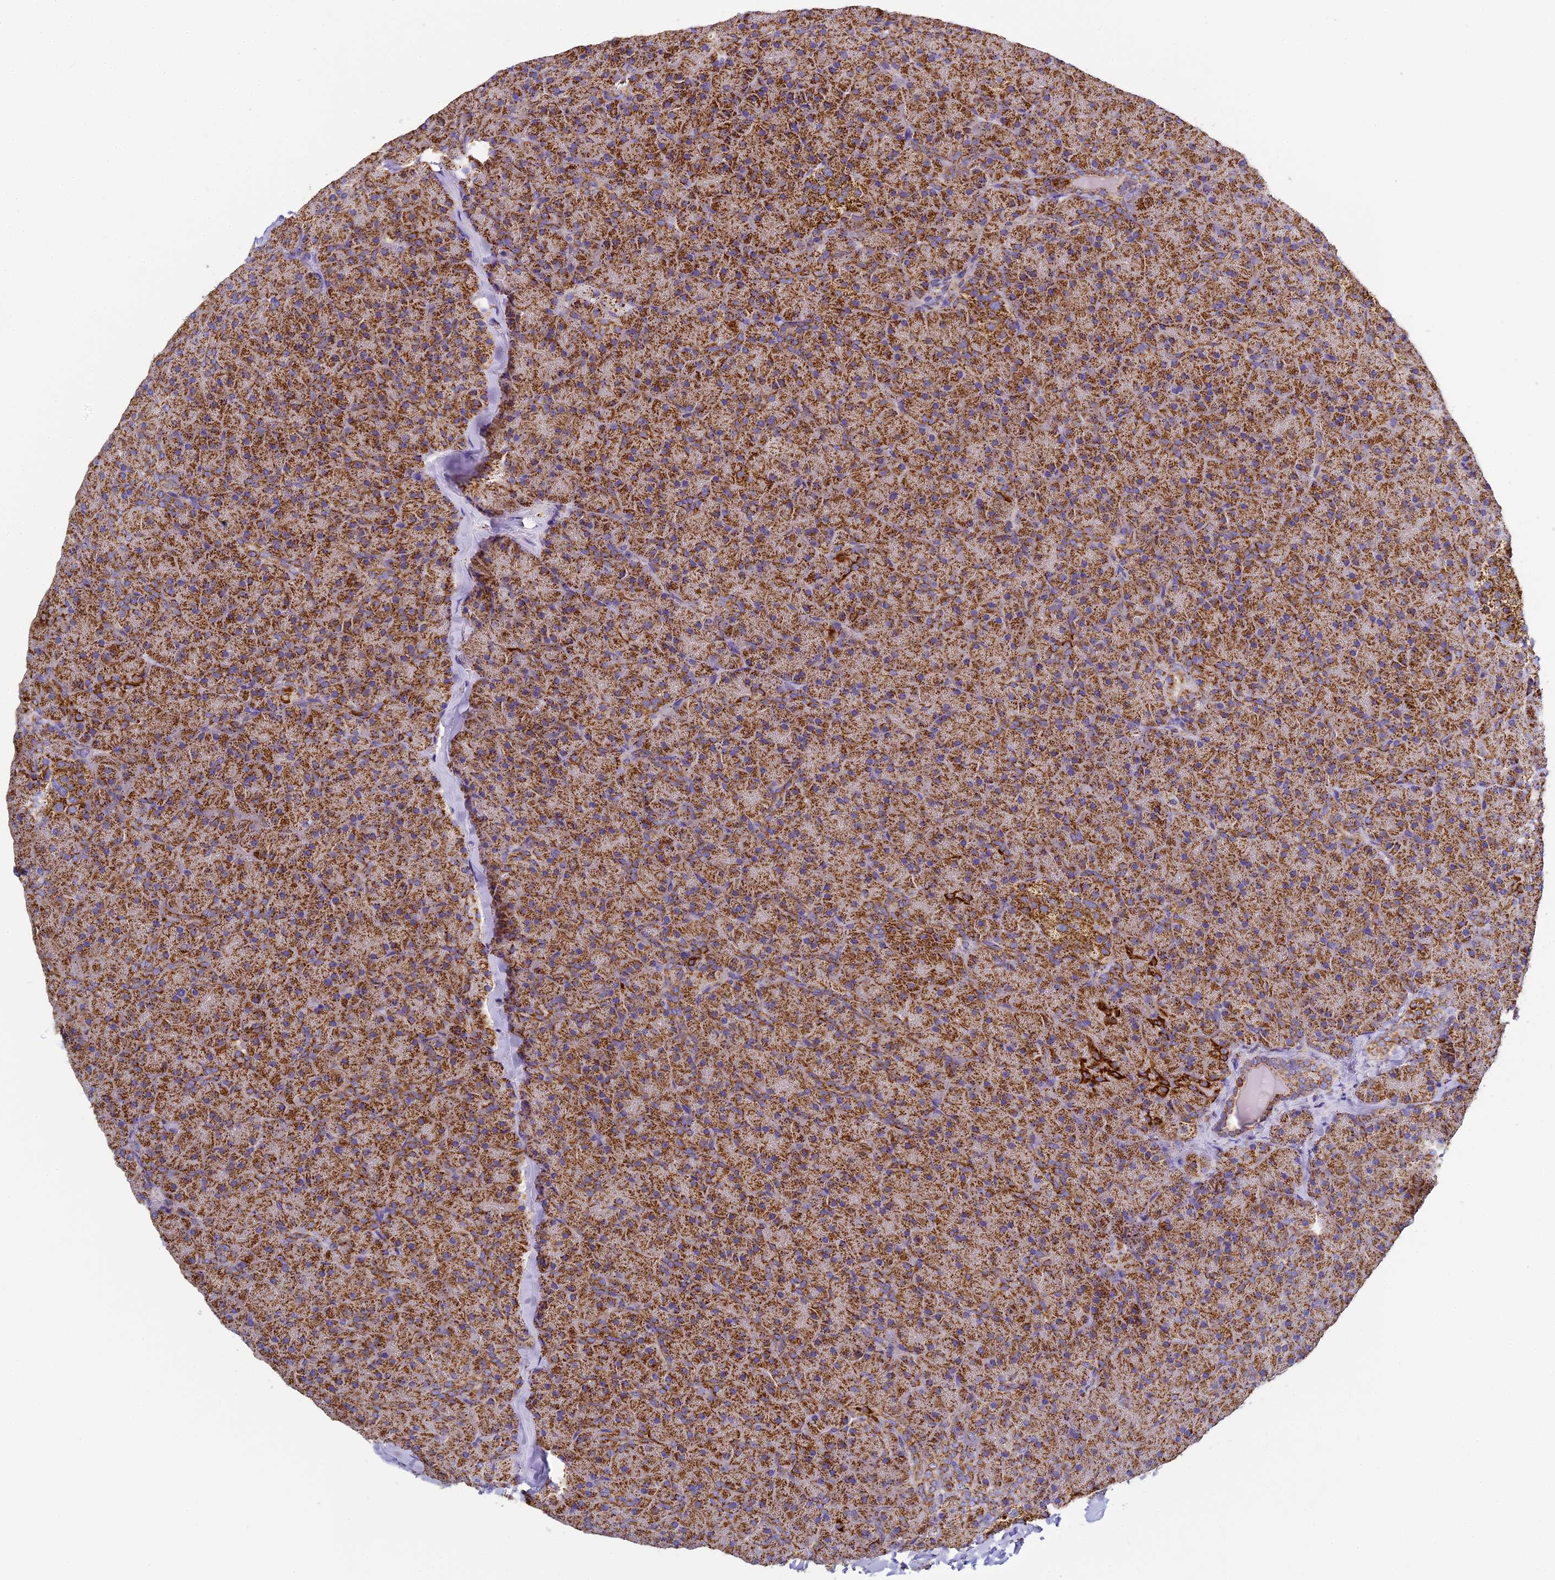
{"staining": {"intensity": "moderate", "quantity": ">75%", "location": "cytoplasmic/membranous"}, "tissue": "pancreas", "cell_type": "Exocrine glandular cells", "image_type": "normal", "snomed": [{"axis": "morphology", "description": "Normal tissue, NOS"}, {"axis": "topography", "description": "Pancreas"}], "caption": "A brown stain highlights moderate cytoplasmic/membranous staining of a protein in exocrine glandular cells of normal human pancreas. (DAB = brown stain, brightfield microscopy at high magnification).", "gene": "STK17A", "patient": {"sex": "male", "age": 36}}